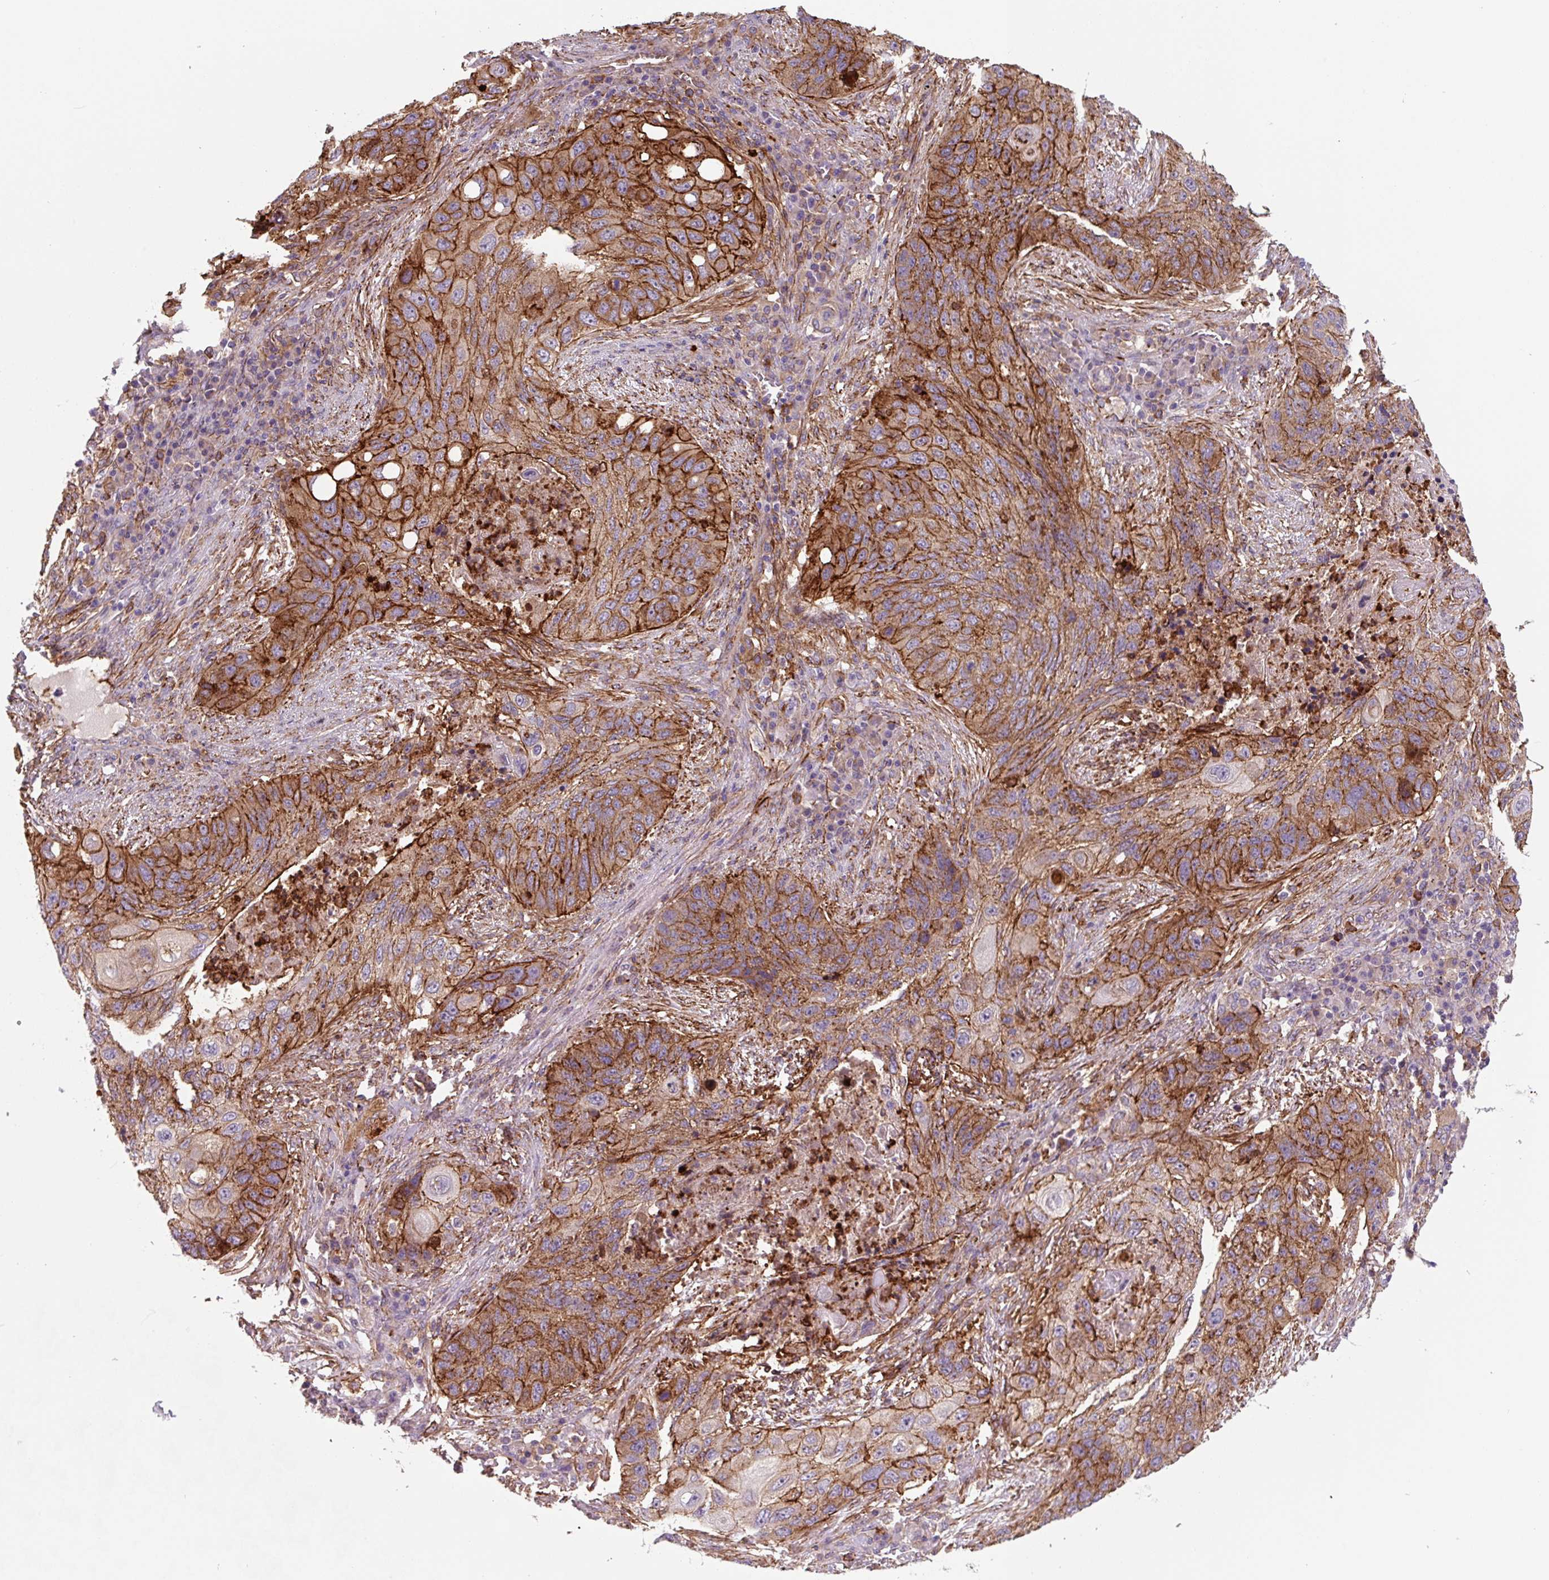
{"staining": {"intensity": "strong", "quantity": ">75%", "location": "cytoplasmic/membranous"}, "tissue": "lung cancer", "cell_type": "Tumor cells", "image_type": "cancer", "snomed": [{"axis": "morphology", "description": "Squamous cell carcinoma, NOS"}, {"axis": "topography", "description": "Lung"}], "caption": "IHC micrograph of neoplastic tissue: squamous cell carcinoma (lung) stained using IHC shows high levels of strong protein expression localized specifically in the cytoplasmic/membranous of tumor cells, appearing as a cytoplasmic/membranous brown color.", "gene": "DHFR2", "patient": {"sex": "female", "age": 63}}